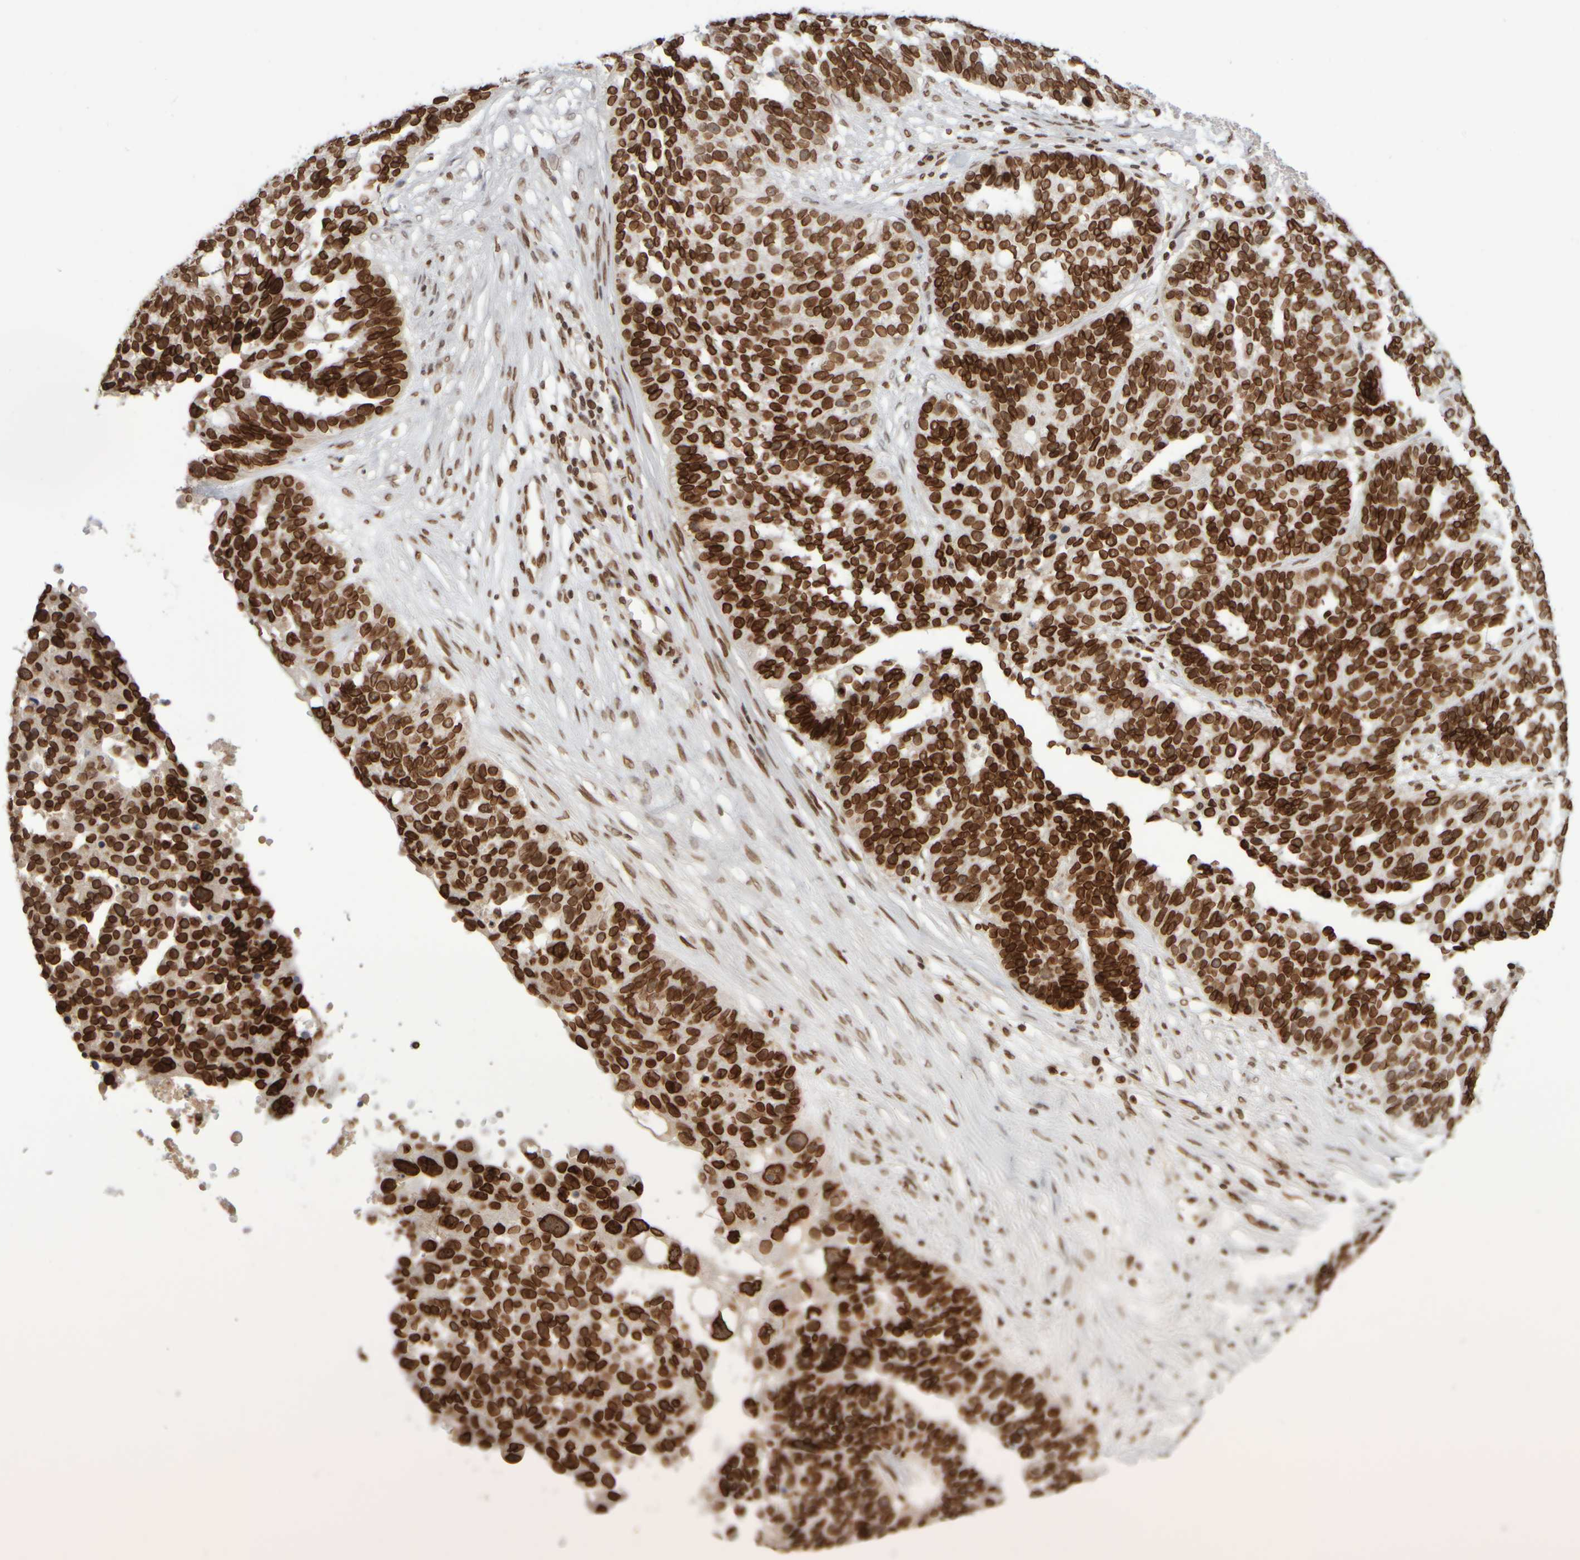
{"staining": {"intensity": "strong", "quantity": ">75%", "location": "cytoplasmic/membranous,nuclear"}, "tissue": "ovarian cancer", "cell_type": "Tumor cells", "image_type": "cancer", "snomed": [{"axis": "morphology", "description": "Cystadenocarcinoma, serous, NOS"}, {"axis": "topography", "description": "Ovary"}], "caption": "This is an image of immunohistochemistry (IHC) staining of serous cystadenocarcinoma (ovarian), which shows strong positivity in the cytoplasmic/membranous and nuclear of tumor cells.", "gene": "ZC3HC1", "patient": {"sex": "female", "age": 59}}